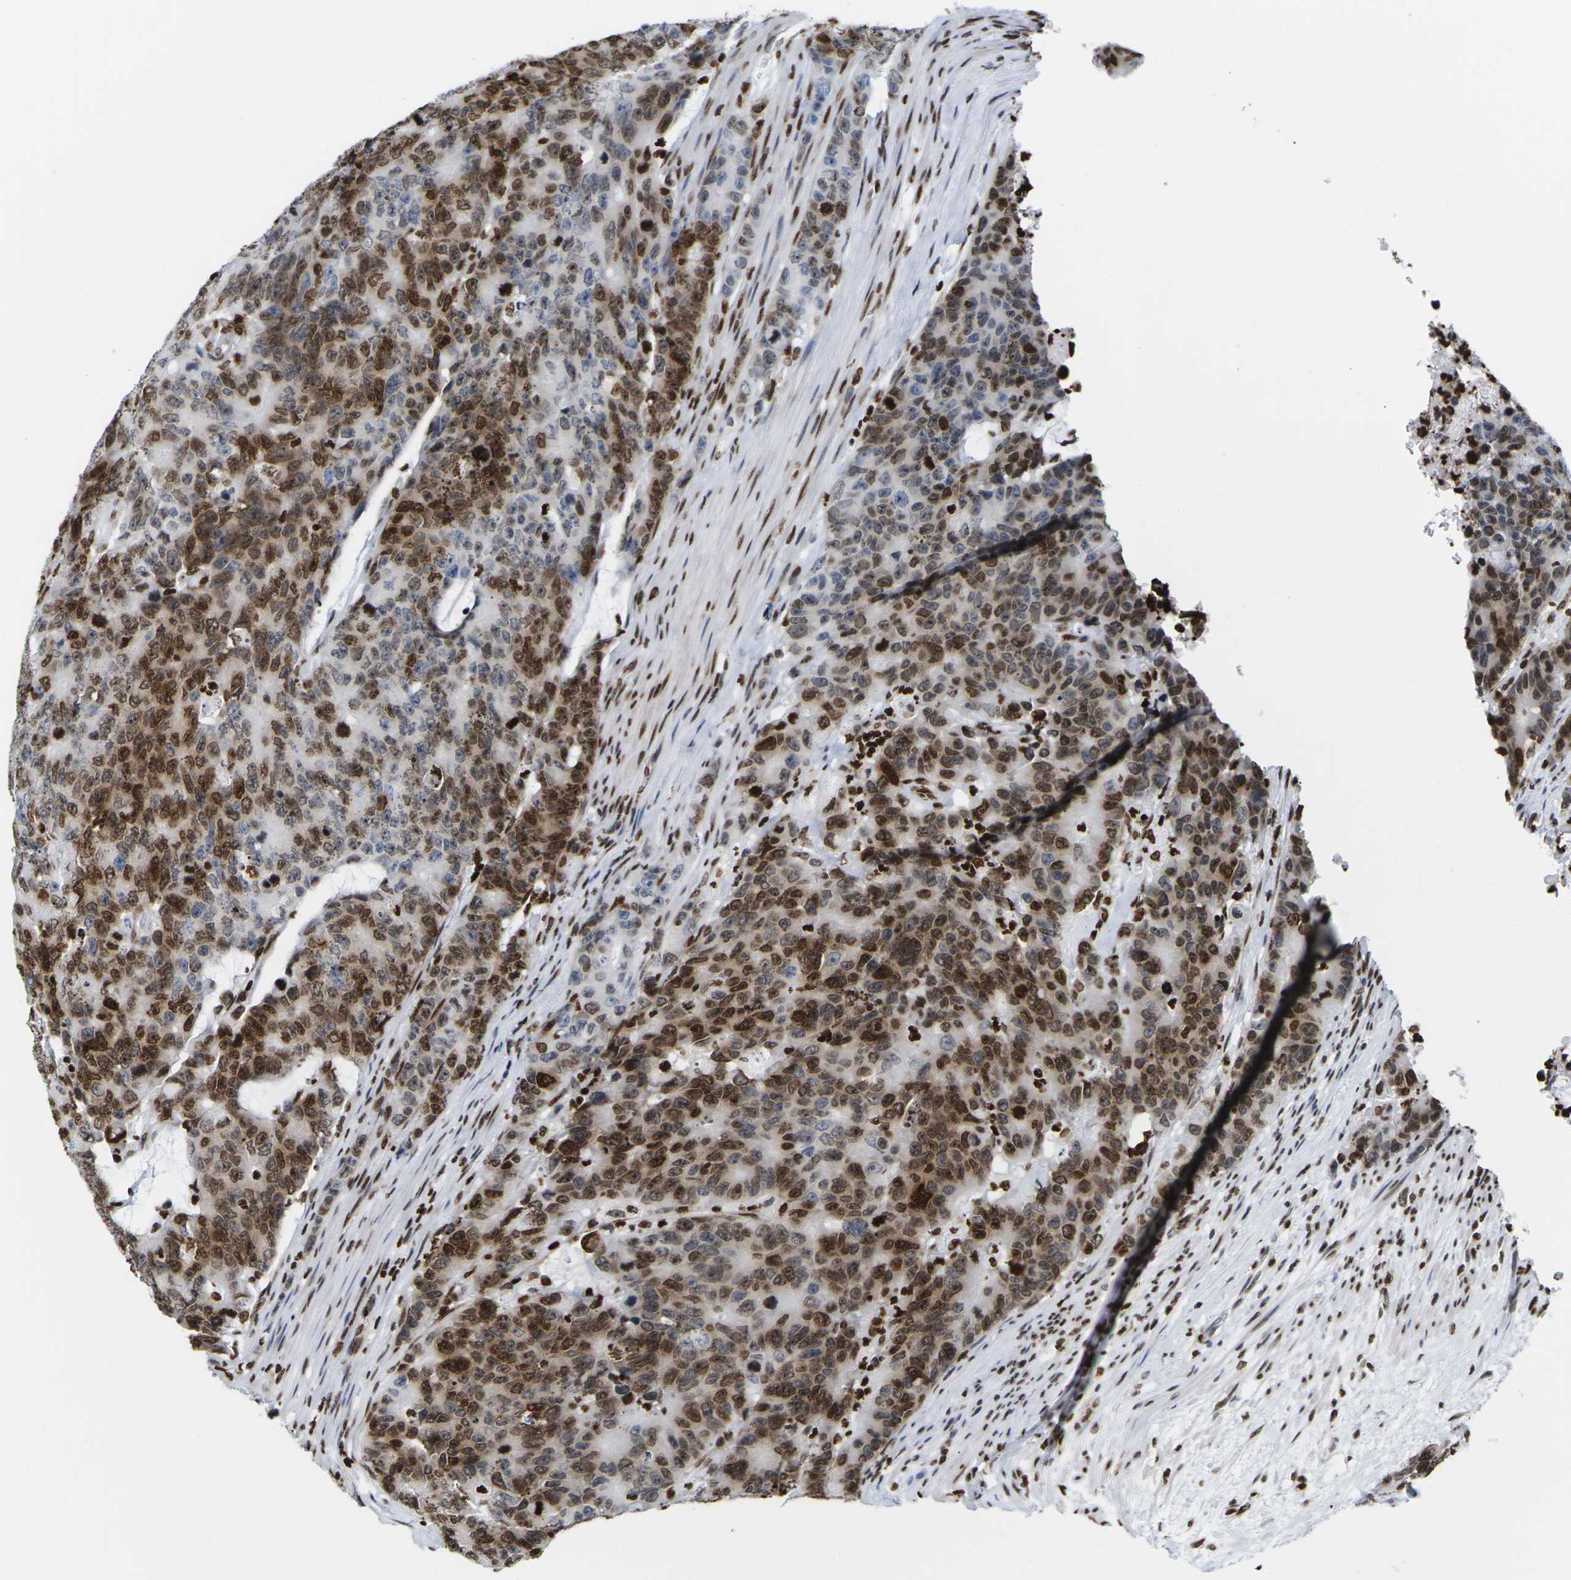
{"staining": {"intensity": "moderate", "quantity": ">75%", "location": "cytoplasmic/membranous,nuclear"}, "tissue": "colorectal cancer", "cell_type": "Tumor cells", "image_type": "cancer", "snomed": [{"axis": "morphology", "description": "Adenocarcinoma, NOS"}, {"axis": "topography", "description": "Colon"}], "caption": "Adenocarcinoma (colorectal) tissue demonstrates moderate cytoplasmic/membranous and nuclear expression in about >75% of tumor cells, visualized by immunohistochemistry.", "gene": "H2AC21", "patient": {"sex": "female", "age": 86}}